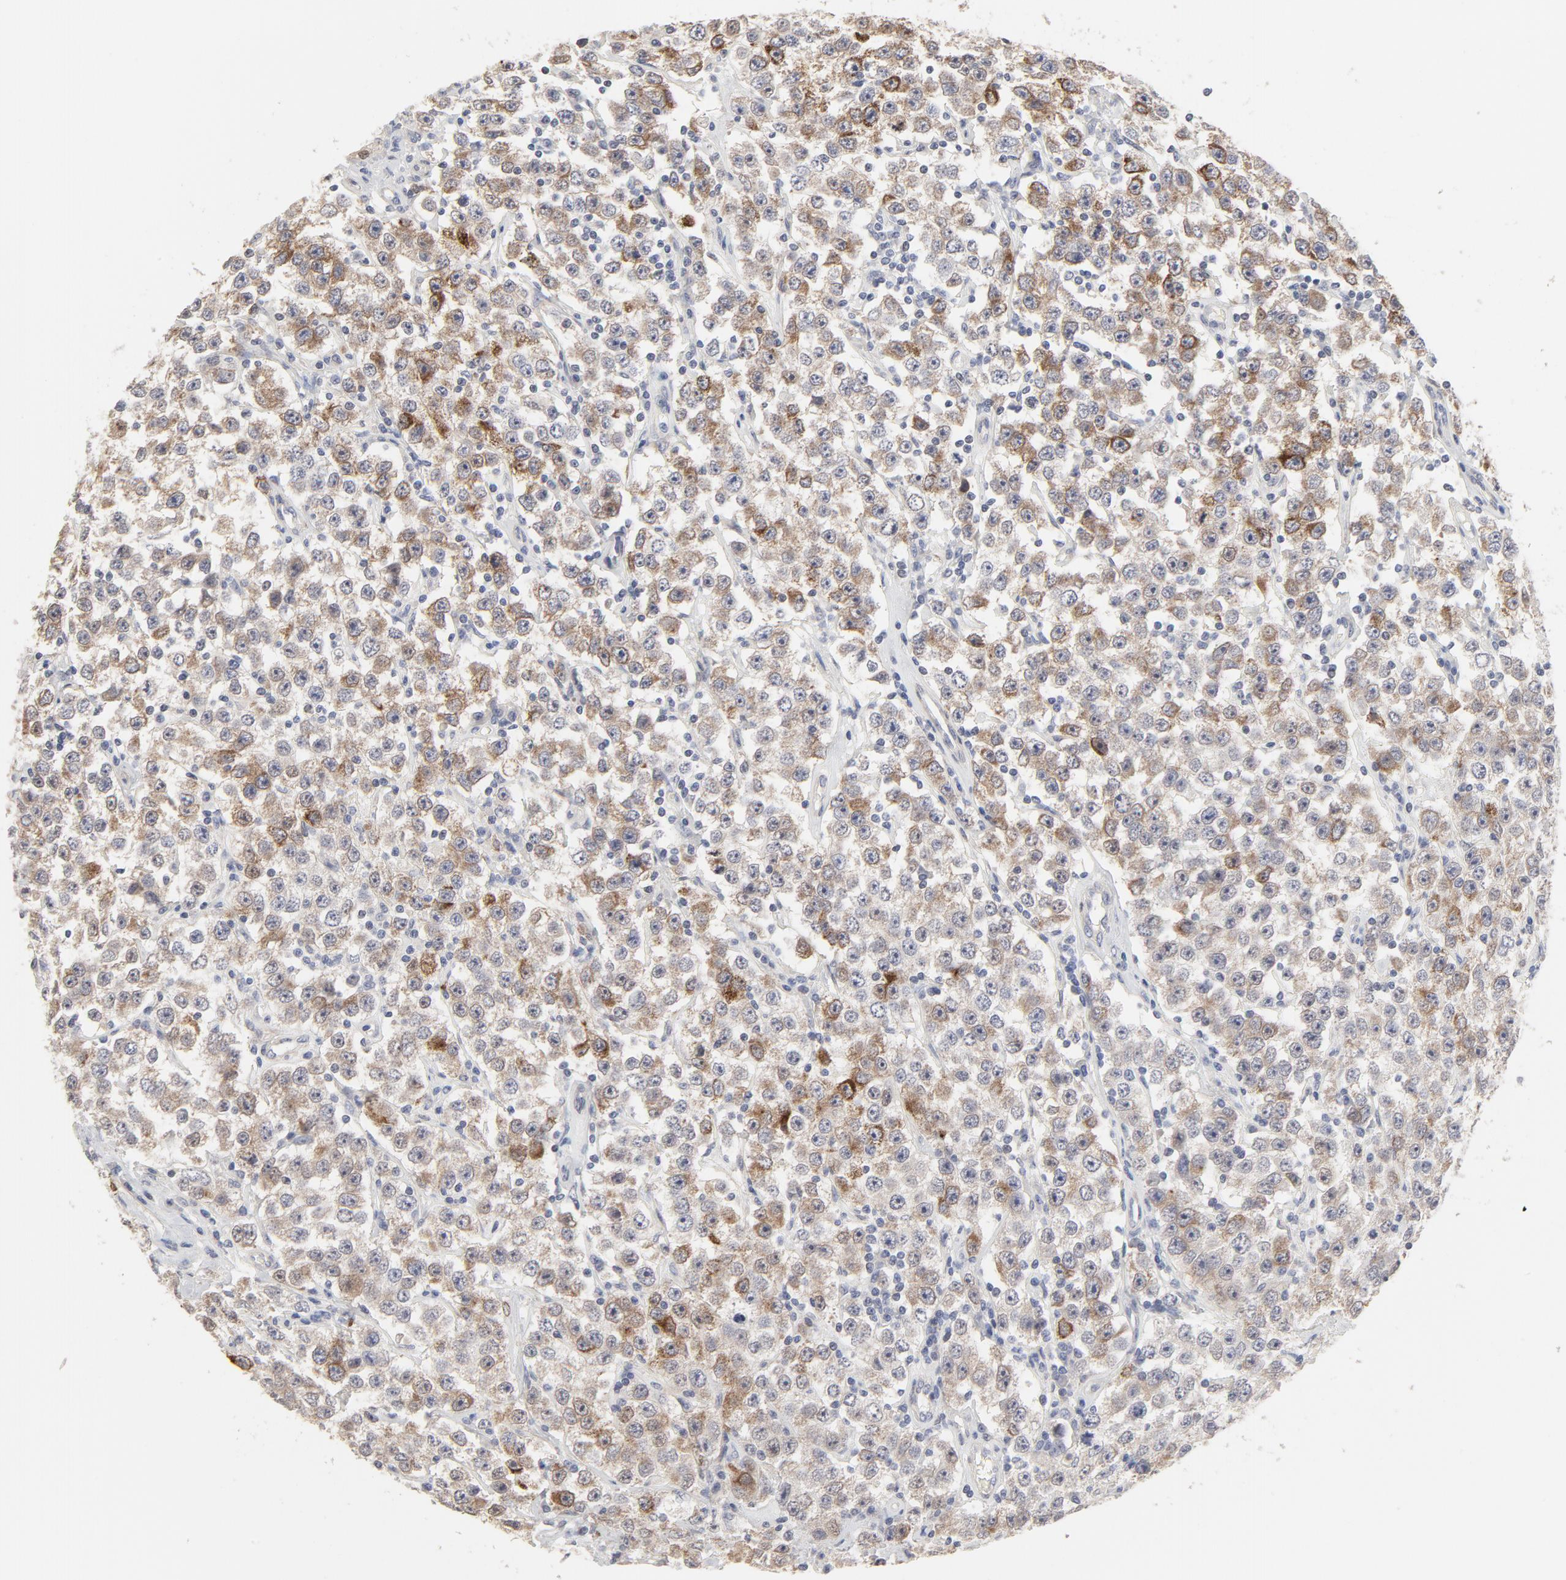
{"staining": {"intensity": "moderate", "quantity": "25%-75%", "location": "cytoplasmic/membranous"}, "tissue": "testis cancer", "cell_type": "Tumor cells", "image_type": "cancer", "snomed": [{"axis": "morphology", "description": "Seminoma, NOS"}, {"axis": "topography", "description": "Testis"}], "caption": "Human testis cancer (seminoma) stained with a brown dye reveals moderate cytoplasmic/membranous positive staining in about 25%-75% of tumor cells.", "gene": "MAGED4", "patient": {"sex": "male", "age": 52}}